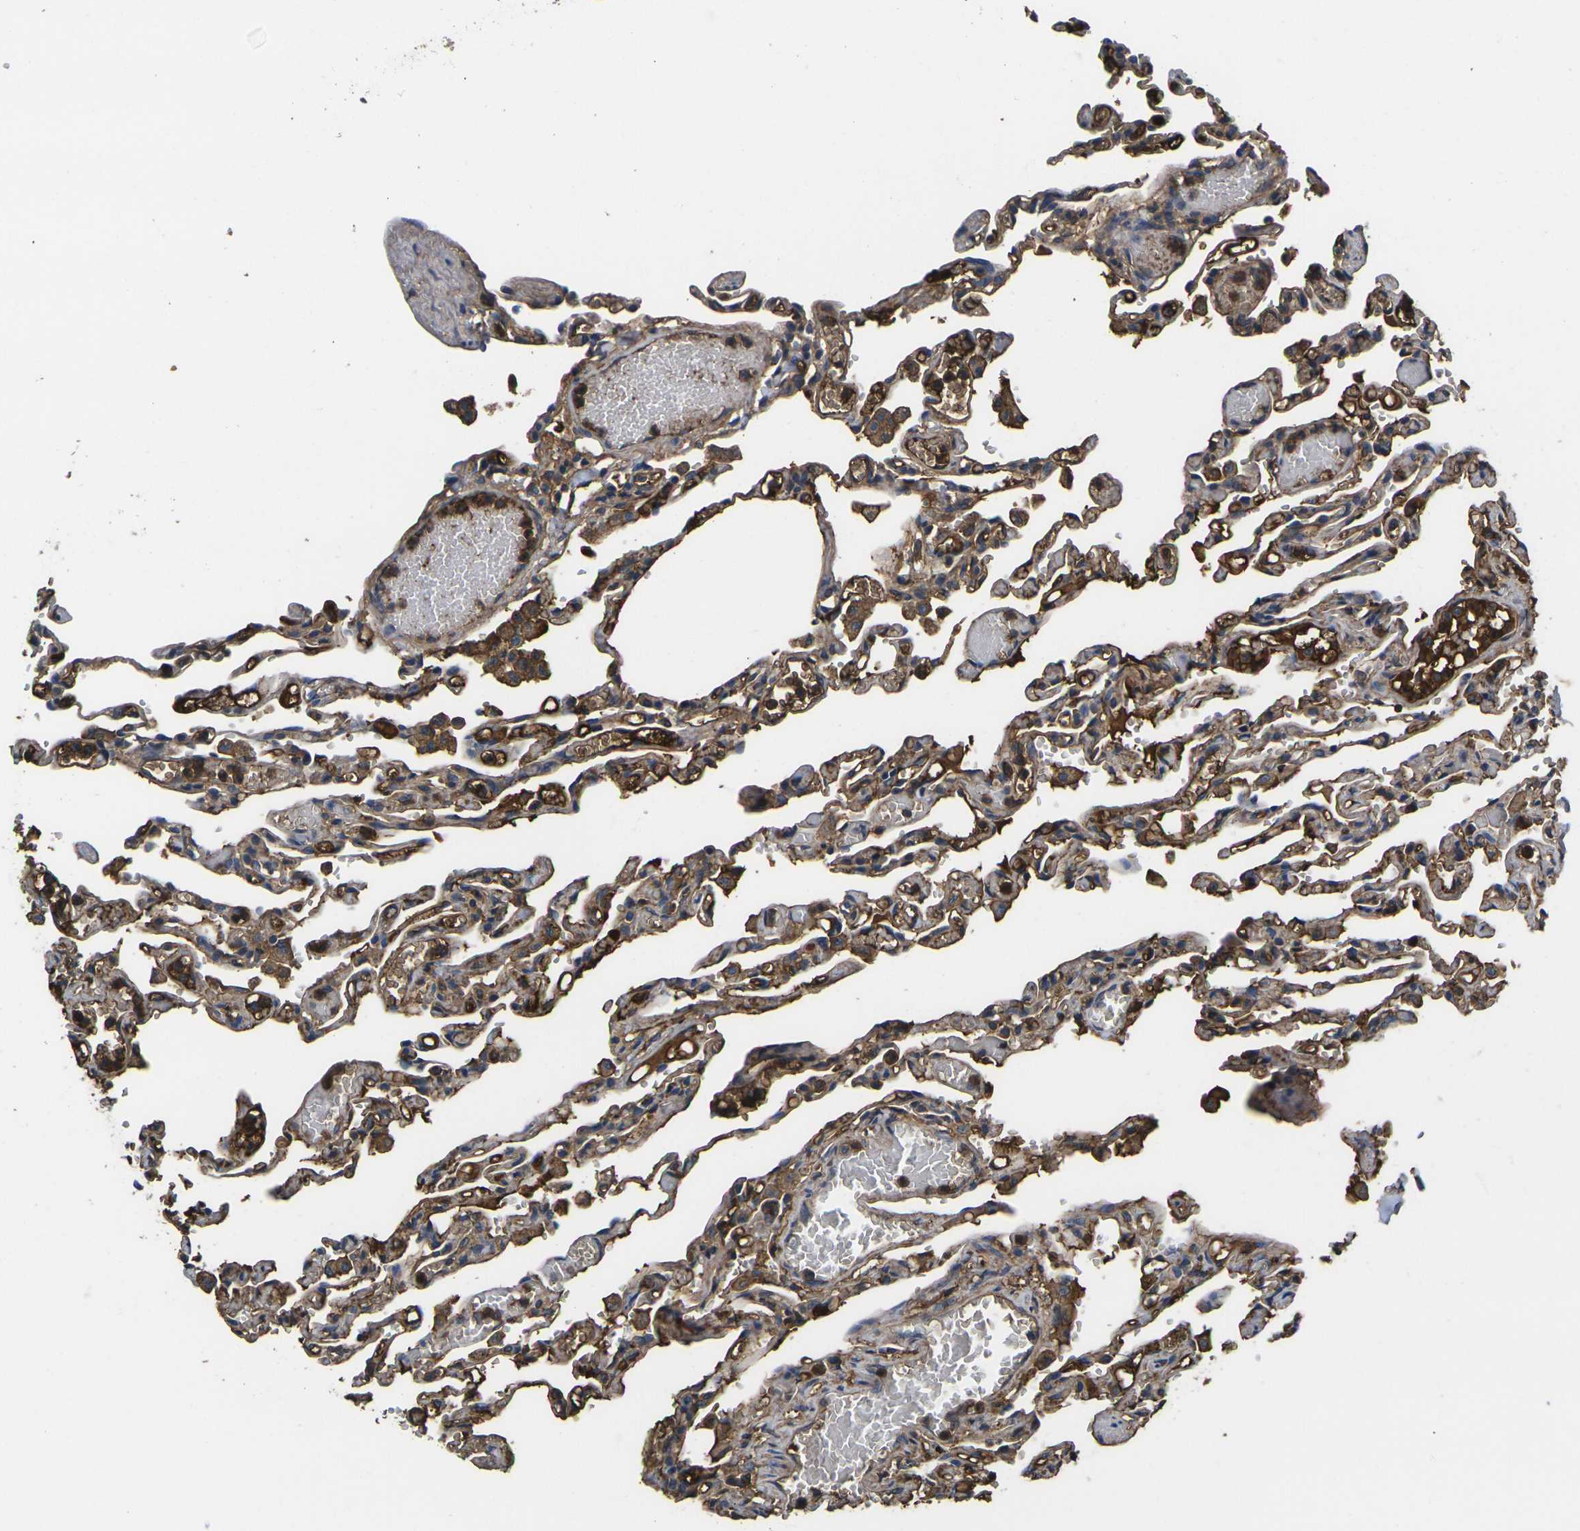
{"staining": {"intensity": "moderate", "quantity": "25%-75%", "location": "cytoplasmic/membranous"}, "tissue": "lung", "cell_type": "Alveolar cells", "image_type": "normal", "snomed": [{"axis": "morphology", "description": "Normal tissue, NOS"}, {"axis": "topography", "description": "Lung"}], "caption": "An immunohistochemistry micrograph of normal tissue is shown. Protein staining in brown labels moderate cytoplasmic/membranous positivity in lung within alveolar cells.", "gene": "HSPG2", "patient": {"sex": "male", "age": 21}}